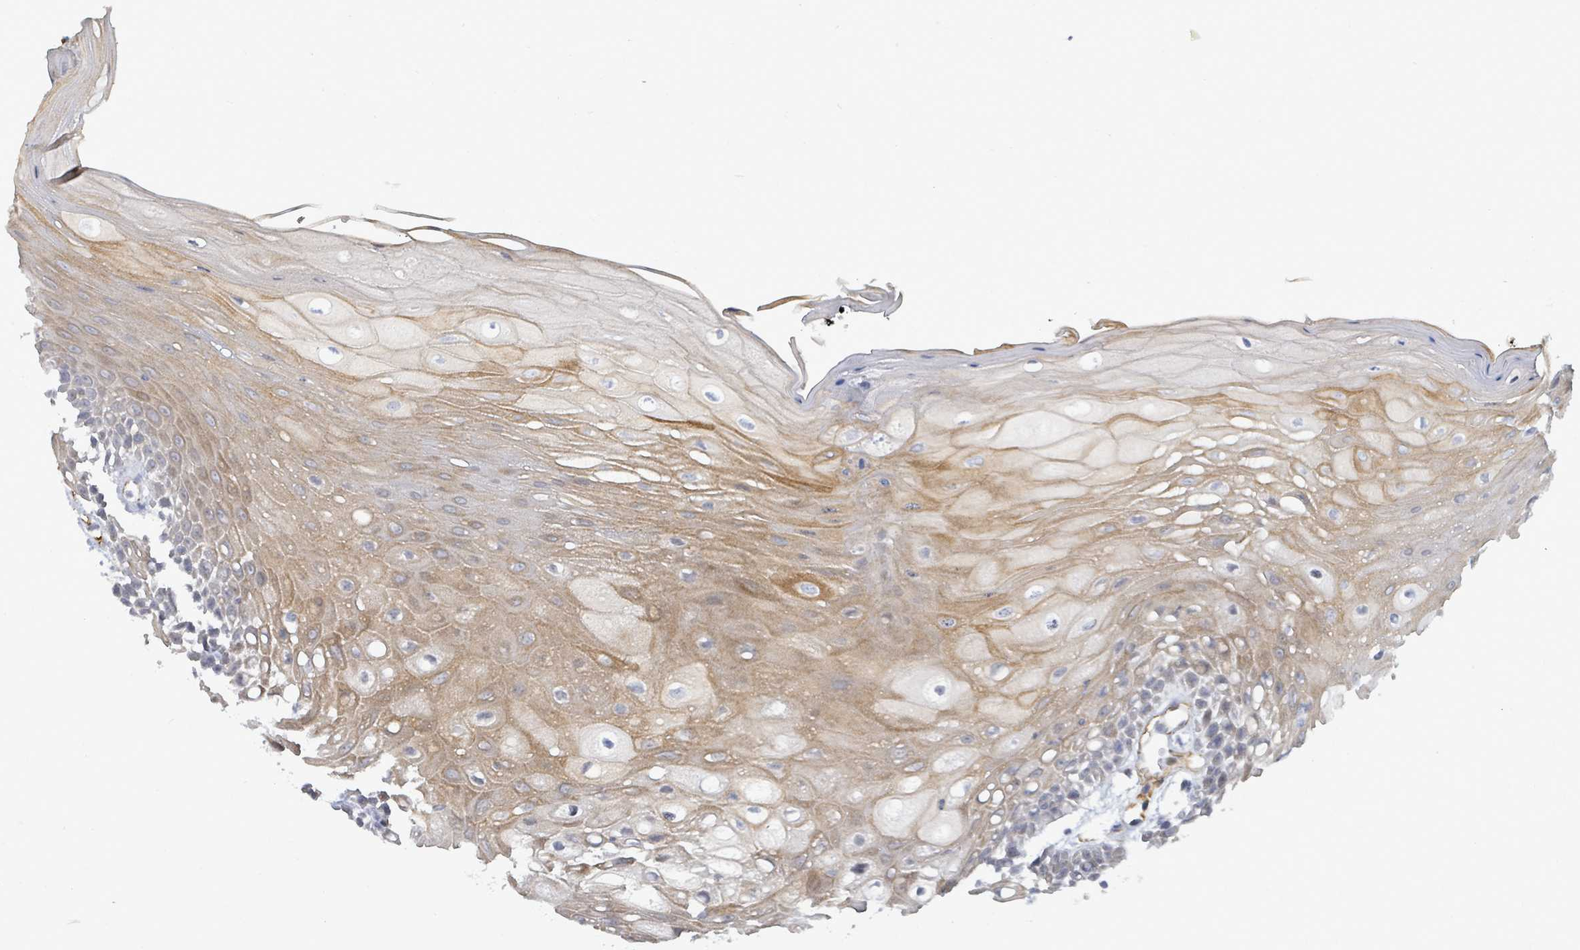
{"staining": {"intensity": "moderate", "quantity": "25%-75%", "location": "cytoplasmic/membranous,nuclear"}, "tissue": "oral mucosa", "cell_type": "Squamous epithelial cells", "image_type": "normal", "snomed": [{"axis": "morphology", "description": "Normal tissue, NOS"}, {"axis": "topography", "description": "Oral tissue"}, {"axis": "topography", "description": "Tounge, NOS"}], "caption": "Oral mucosa stained with DAB (3,3'-diaminobenzidine) immunohistochemistry demonstrates medium levels of moderate cytoplasmic/membranous,nuclear staining in approximately 25%-75% of squamous epithelial cells. (DAB IHC, brown staining for protein, blue staining for nuclei).", "gene": "DMRTC1B", "patient": {"sex": "female", "age": 59}}